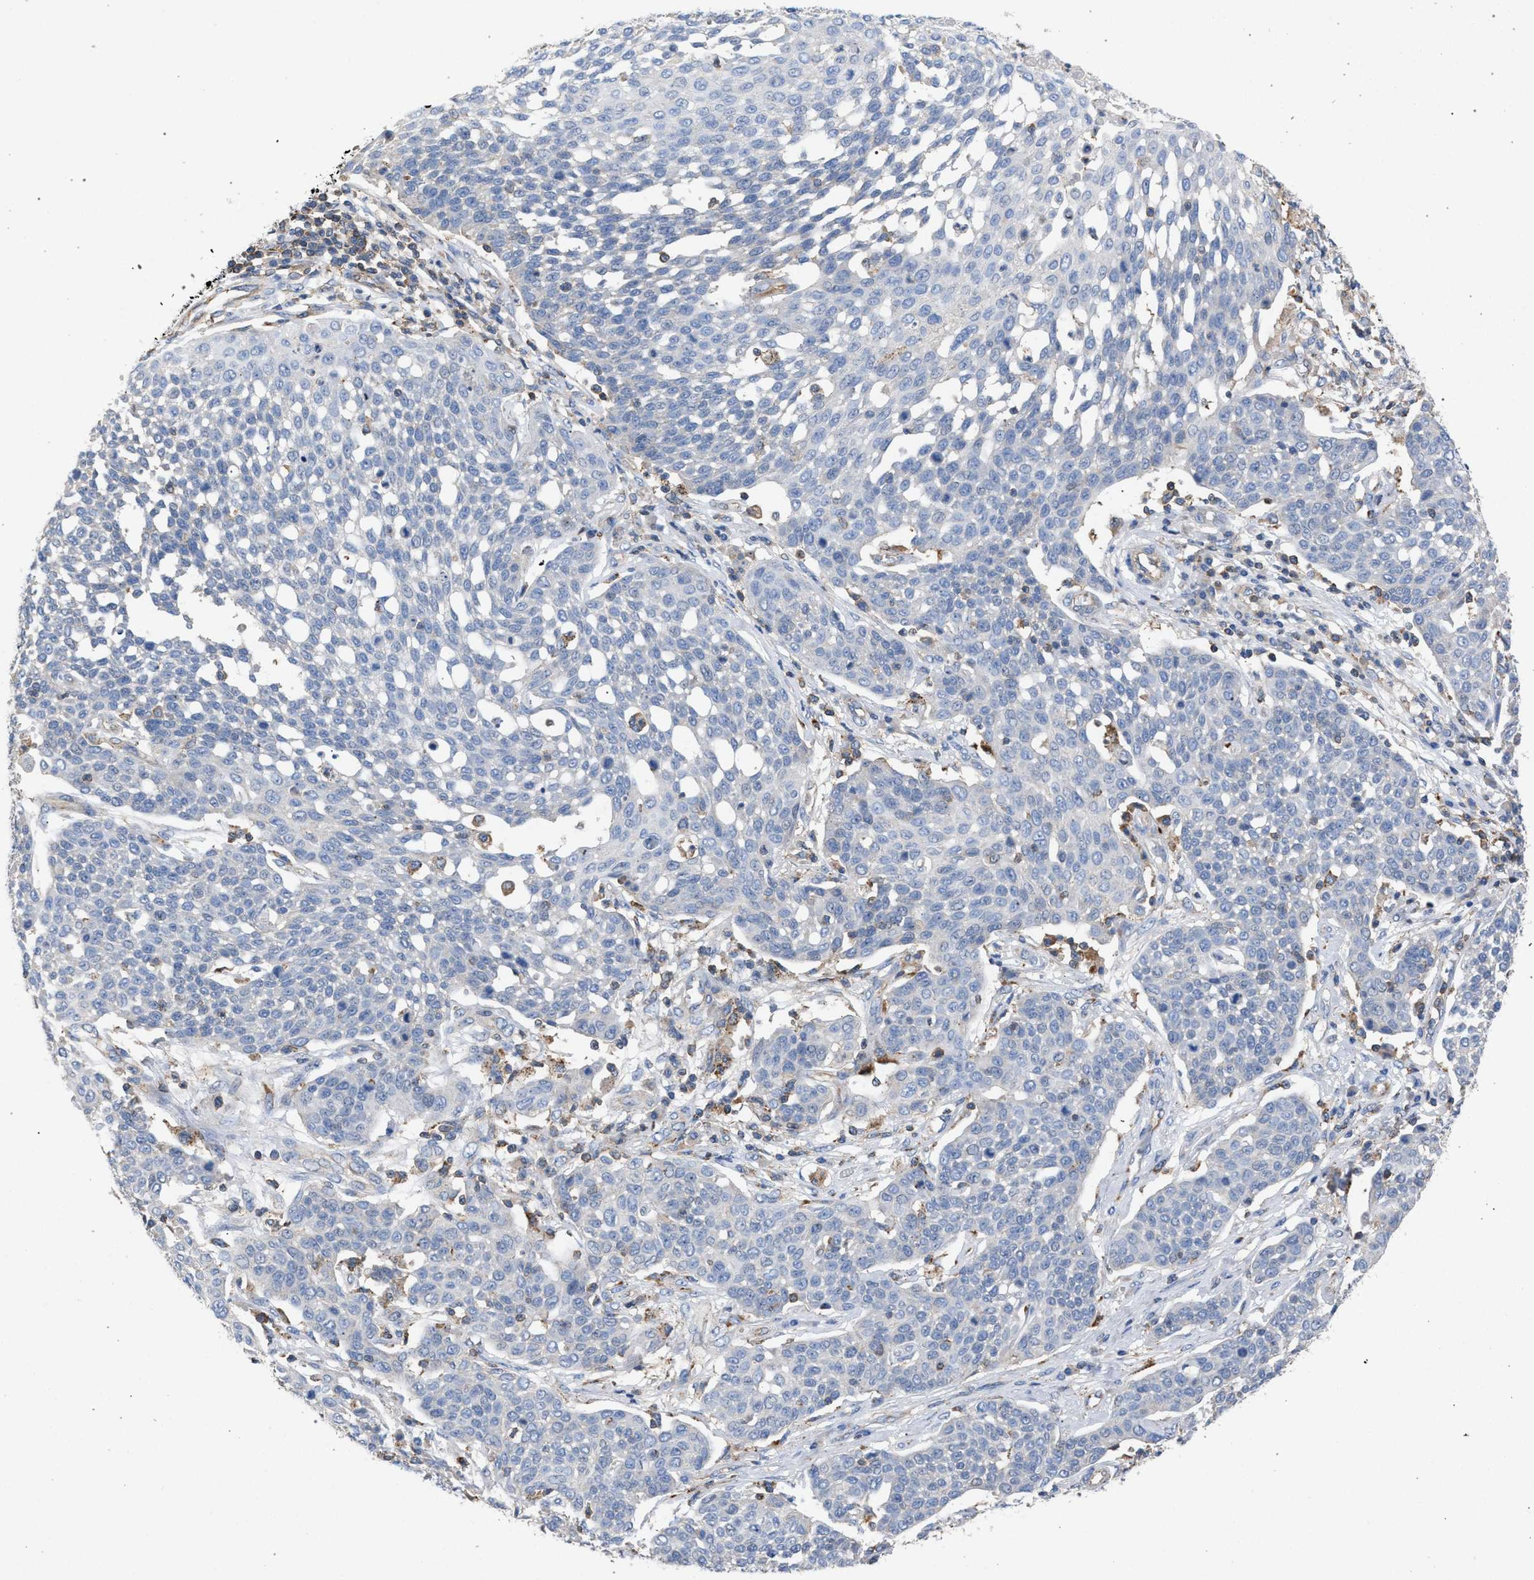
{"staining": {"intensity": "negative", "quantity": "none", "location": "none"}, "tissue": "cervical cancer", "cell_type": "Tumor cells", "image_type": "cancer", "snomed": [{"axis": "morphology", "description": "Squamous cell carcinoma, NOS"}, {"axis": "topography", "description": "Cervix"}], "caption": "There is no significant expression in tumor cells of cervical squamous cell carcinoma.", "gene": "VPS13A", "patient": {"sex": "female", "age": 34}}